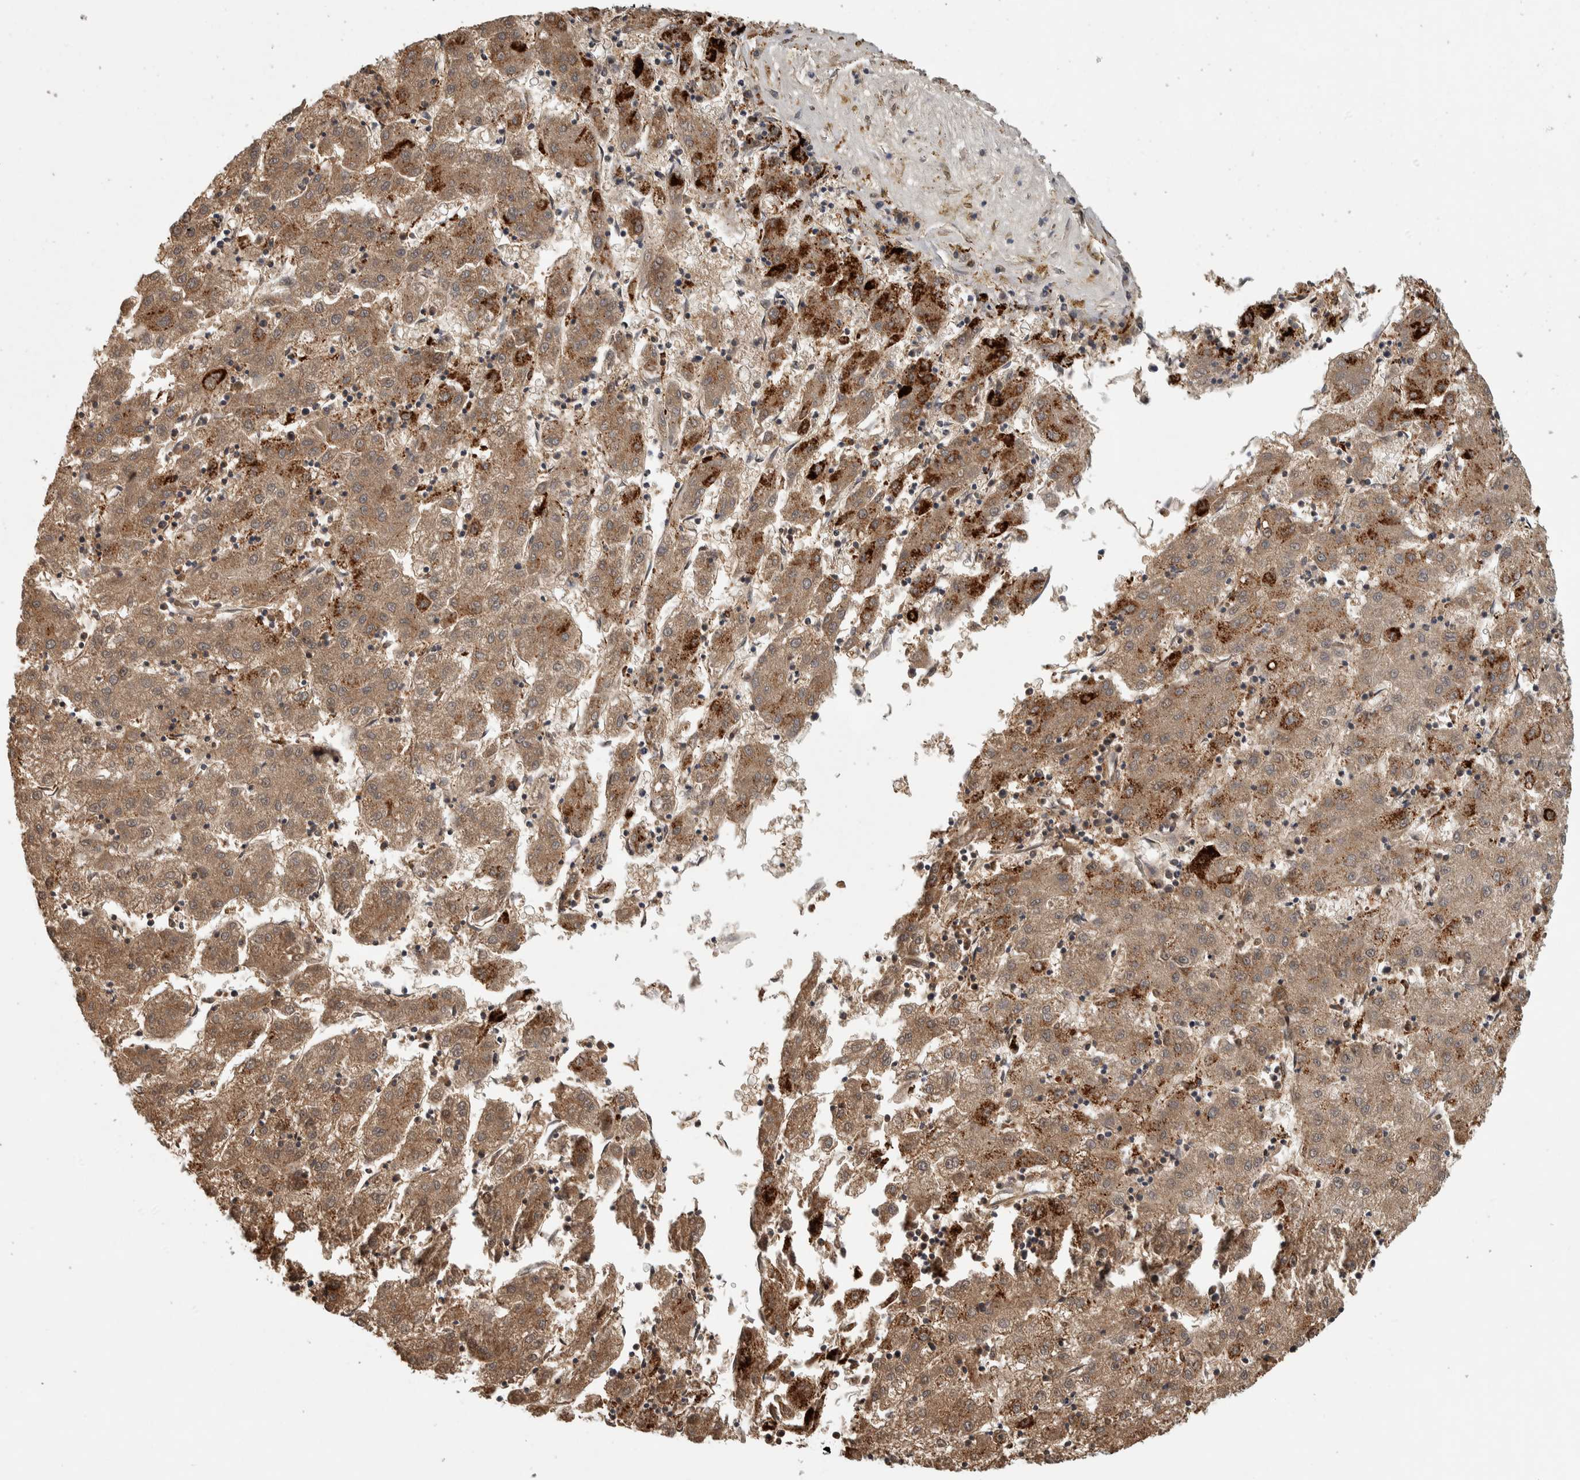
{"staining": {"intensity": "moderate", "quantity": ">75%", "location": "cytoplasmic/membranous"}, "tissue": "liver cancer", "cell_type": "Tumor cells", "image_type": "cancer", "snomed": [{"axis": "morphology", "description": "Carcinoma, Hepatocellular, NOS"}, {"axis": "topography", "description": "Liver"}], "caption": "Liver cancer (hepatocellular carcinoma) tissue demonstrates moderate cytoplasmic/membranous staining in approximately >75% of tumor cells, visualized by immunohistochemistry.", "gene": "FAM78A", "patient": {"sex": "male", "age": 72}}